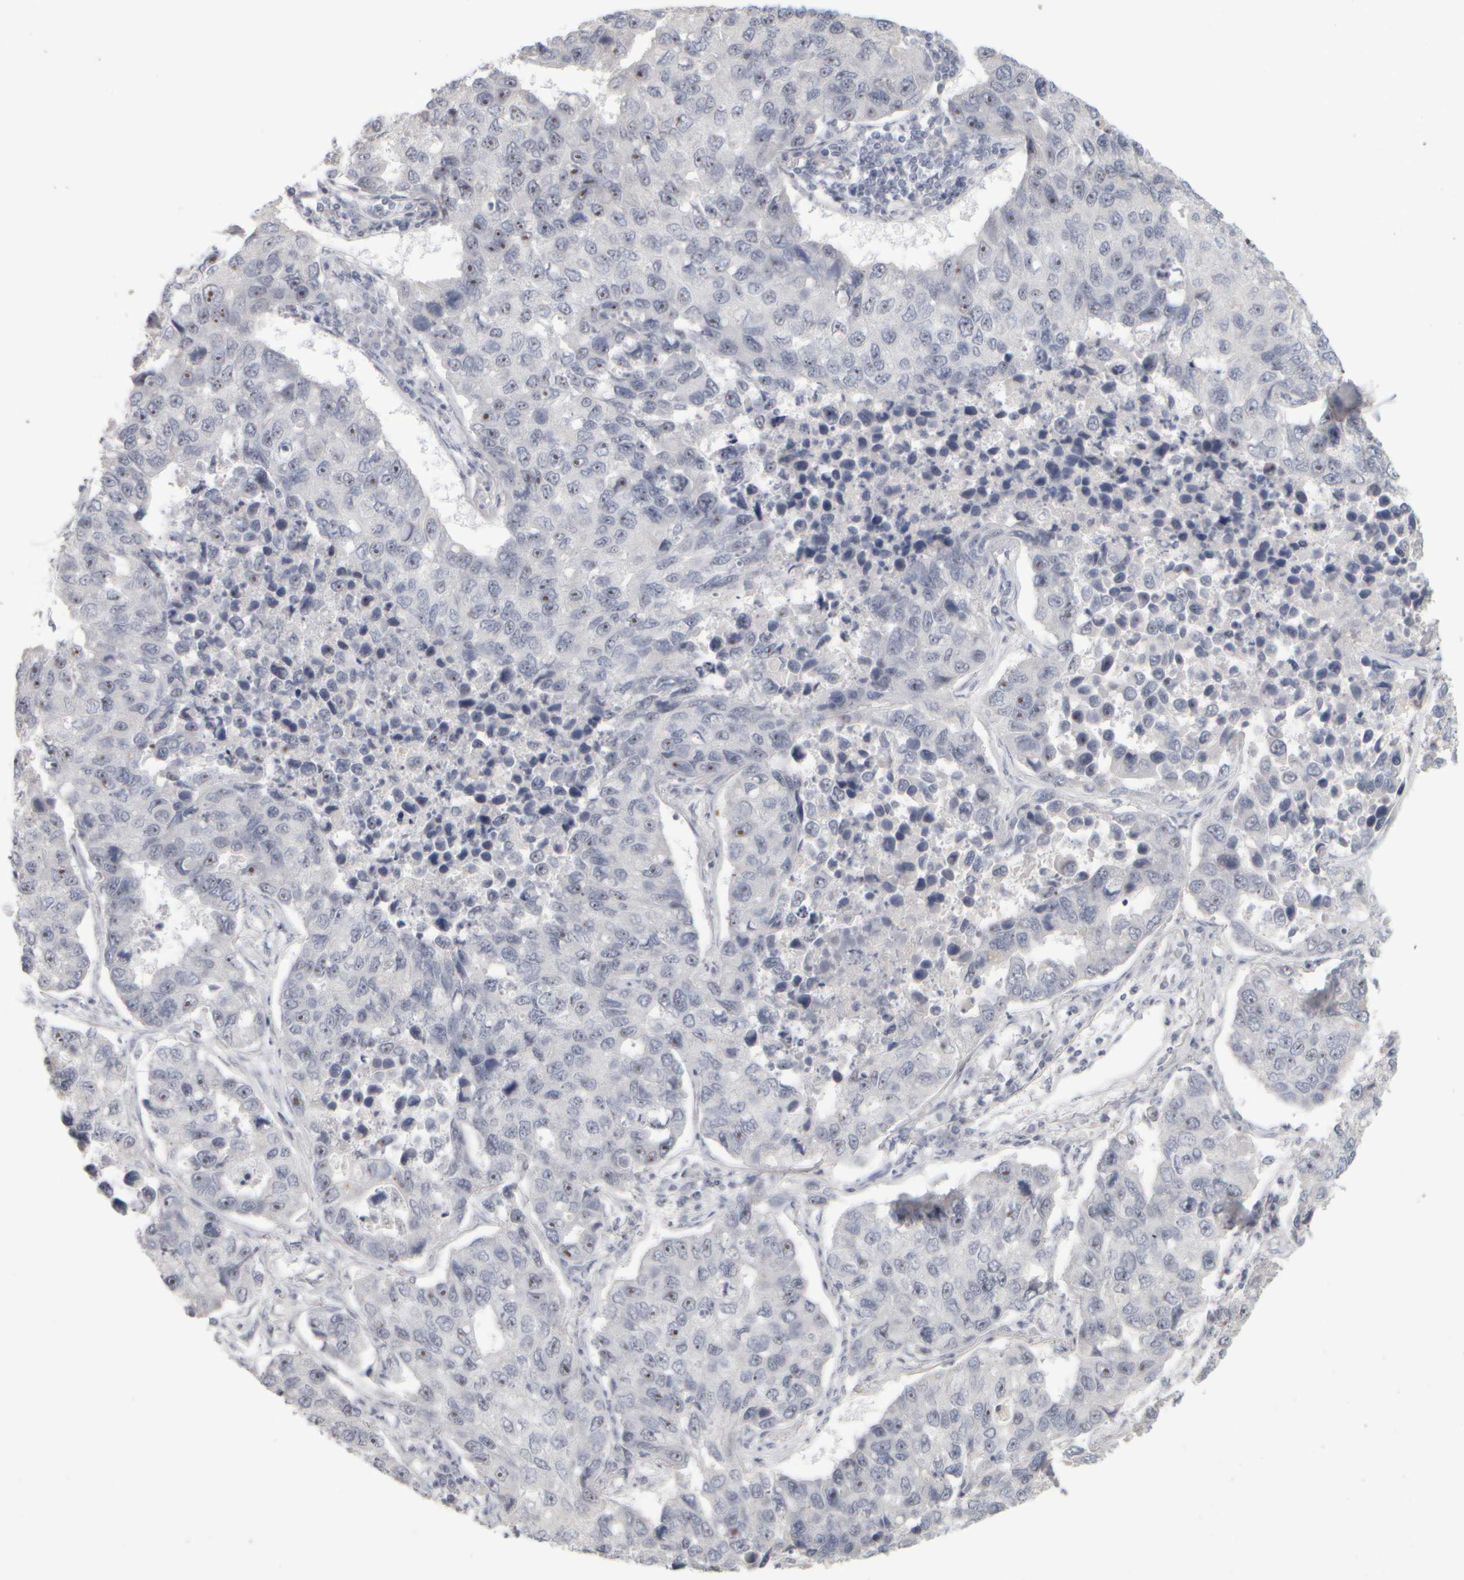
{"staining": {"intensity": "strong", "quantity": "25%-75%", "location": "nuclear"}, "tissue": "lung cancer", "cell_type": "Tumor cells", "image_type": "cancer", "snomed": [{"axis": "morphology", "description": "Adenocarcinoma, NOS"}, {"axis": "topography", "description": "Lung"}], "caption": "Immunohistochemical staining of human lung cancer (adenocarcinoma) reveals high levels of strong nuclear expression in about 25%-75% of tumor cells.", "gene": "DCXR", "patient": {"sex": "male", "age": 64}}